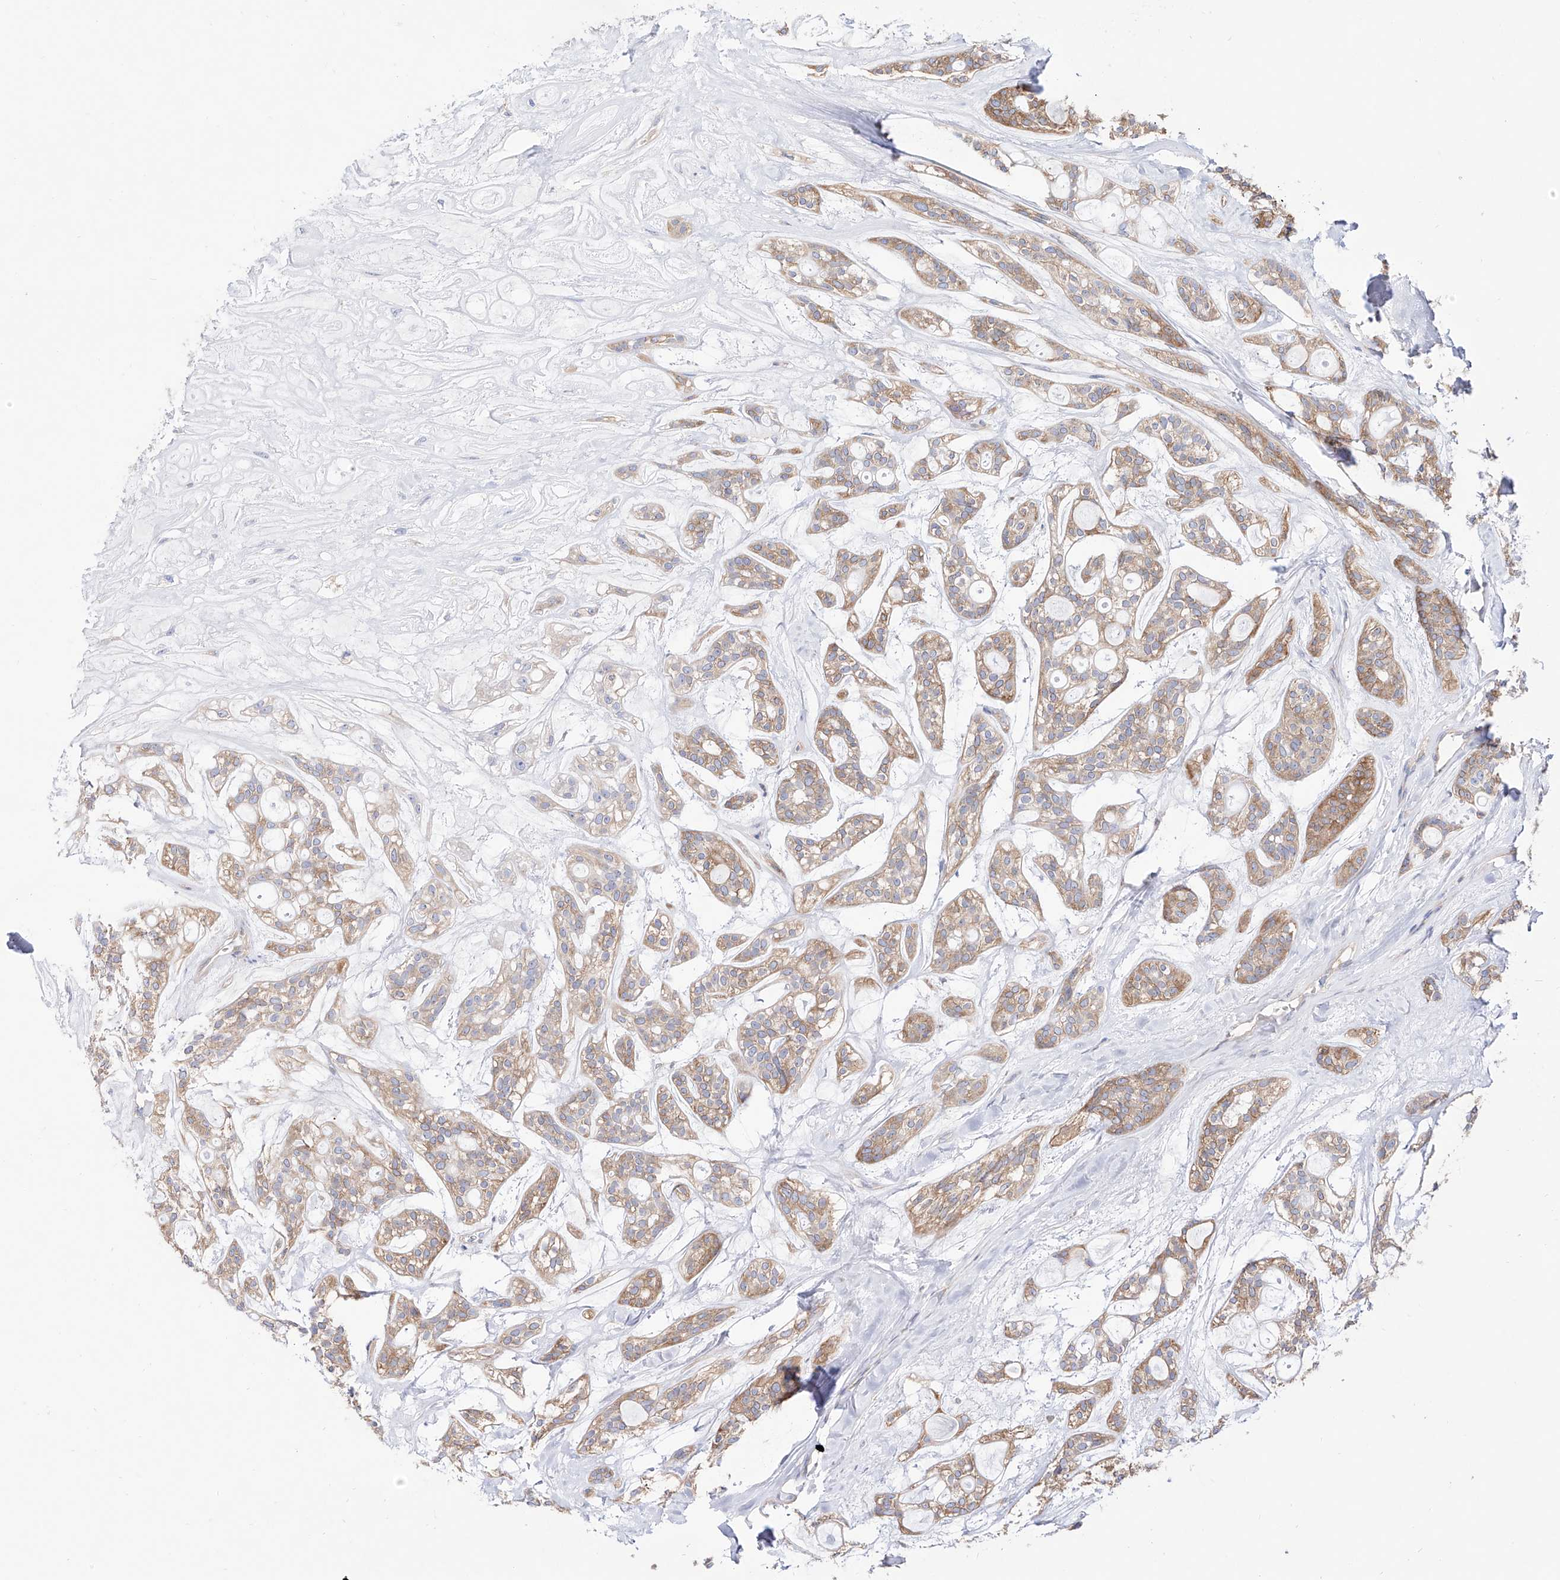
{"staining": {"intensity": "weak", "quantity": ">75%", "location": "cytoplasmic/membranous"}, "tissue": "head and neck cancer", "cell_type": "Tumor cells", "image_type": "cancer", "snomed": [{"axis": "morphology", "description": "Adenocarcinoma, NOS"}, {"axis": "topography", "description": "Head-Neck"}], "caption": "Human head and neck adenocarcinoma stained with a protein marker exhibits weak staining in tumor cells.", "gene": "ZNF653", "patient": {"sex": "male", "age": 66}}